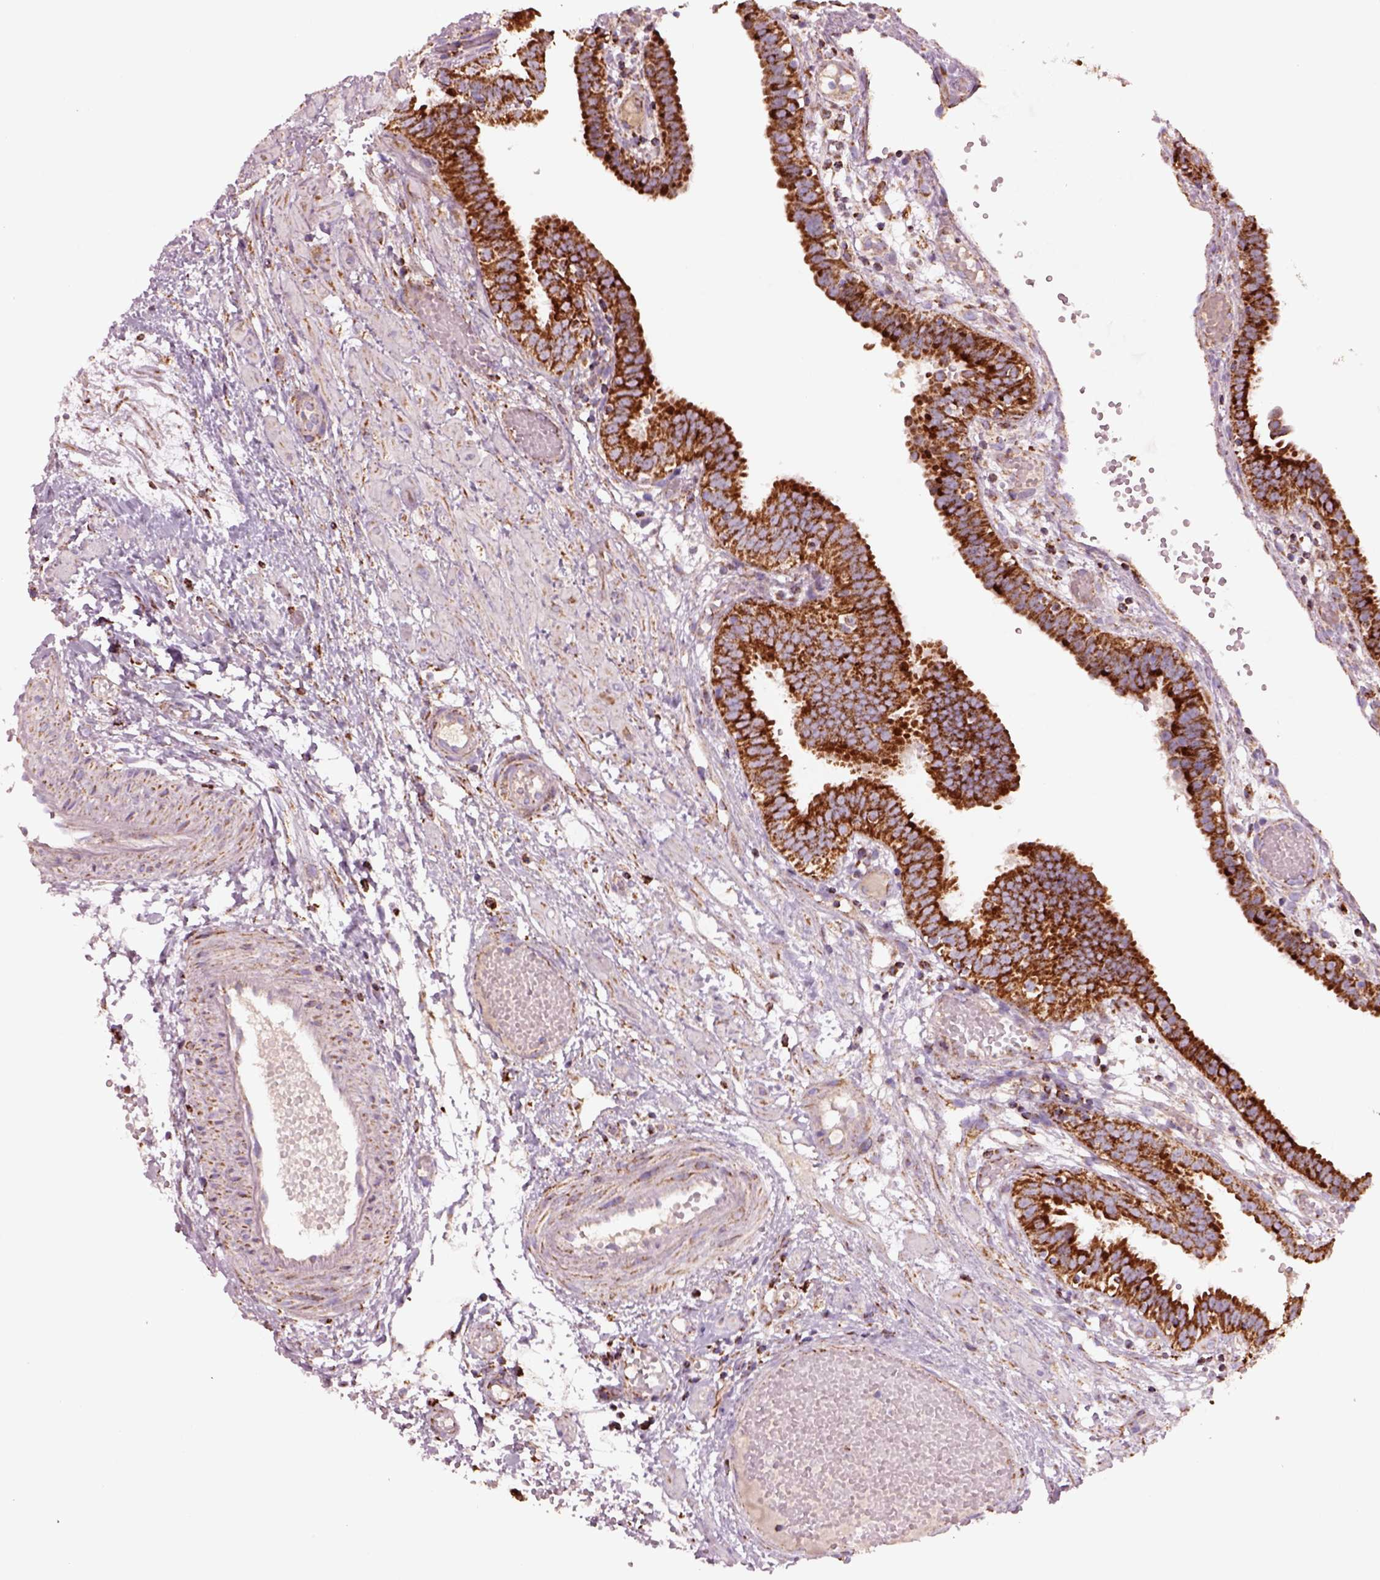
{"staining": {"intensity": "strong", "quantity": ">75%", "location": "cytoplasmic/membranous"}, "tissue": "fallopian tube", "cell_type": "Glandular cells", "image_type": "normal", "snomed": [{"axis": "morphology", "description": "Normal tissue, NOS"}, {"axis": "topography", "description": "Fallopian tube"}], "caption": "Immunohistochemical staining of normal human fallopian tube demonstrates >75% levels of strong cytoplasmic/membranous protein positivity in approximately >75% of glandular cells.", "gene": "SLC25A24", "patient": {"sex": "female", "age": 37}}